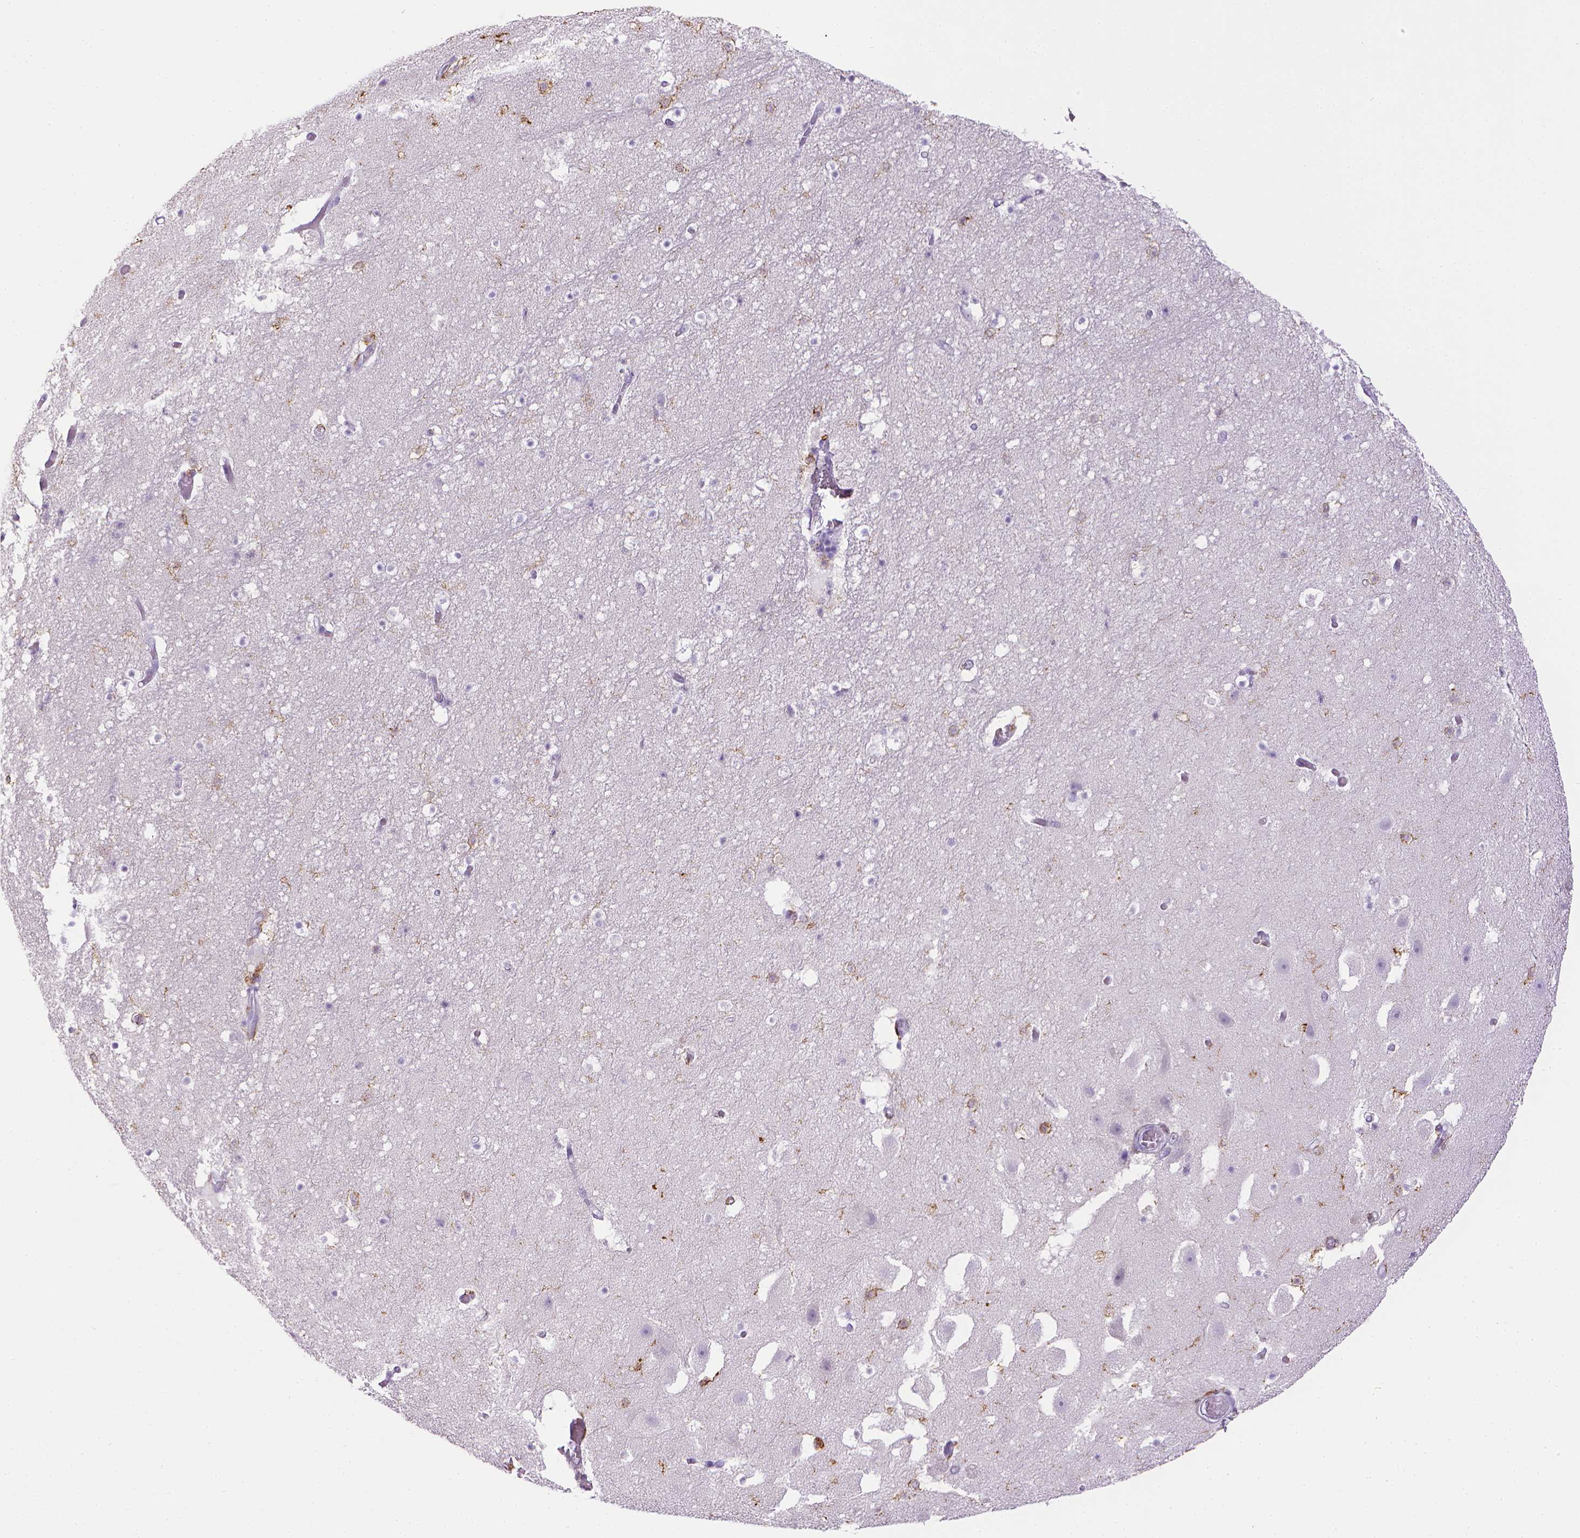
{"staining": {"intensity": "negative", "quantity": "none", "location": "none"}, "tissue": "hippocampus", "cell_type": "Glial cells", "image_type": "normal", "snomed": [{"axis": "morphology", "description": "Normal tissue, NOS"}, {"axis": "topography", "description": "Hippocampus"}], "caption": "High power microscopy image of an IHC histopathology image of benign hippocampus, revealing no significant positivity in glial cells. The staining was performed using DAB to visualize the protein expression in brown, while the nuclei were stained in blue with hematoxylin (Magnification: 20x).", "gene": "ITGAM", "patient": {"sex": "male", "age": 26}}